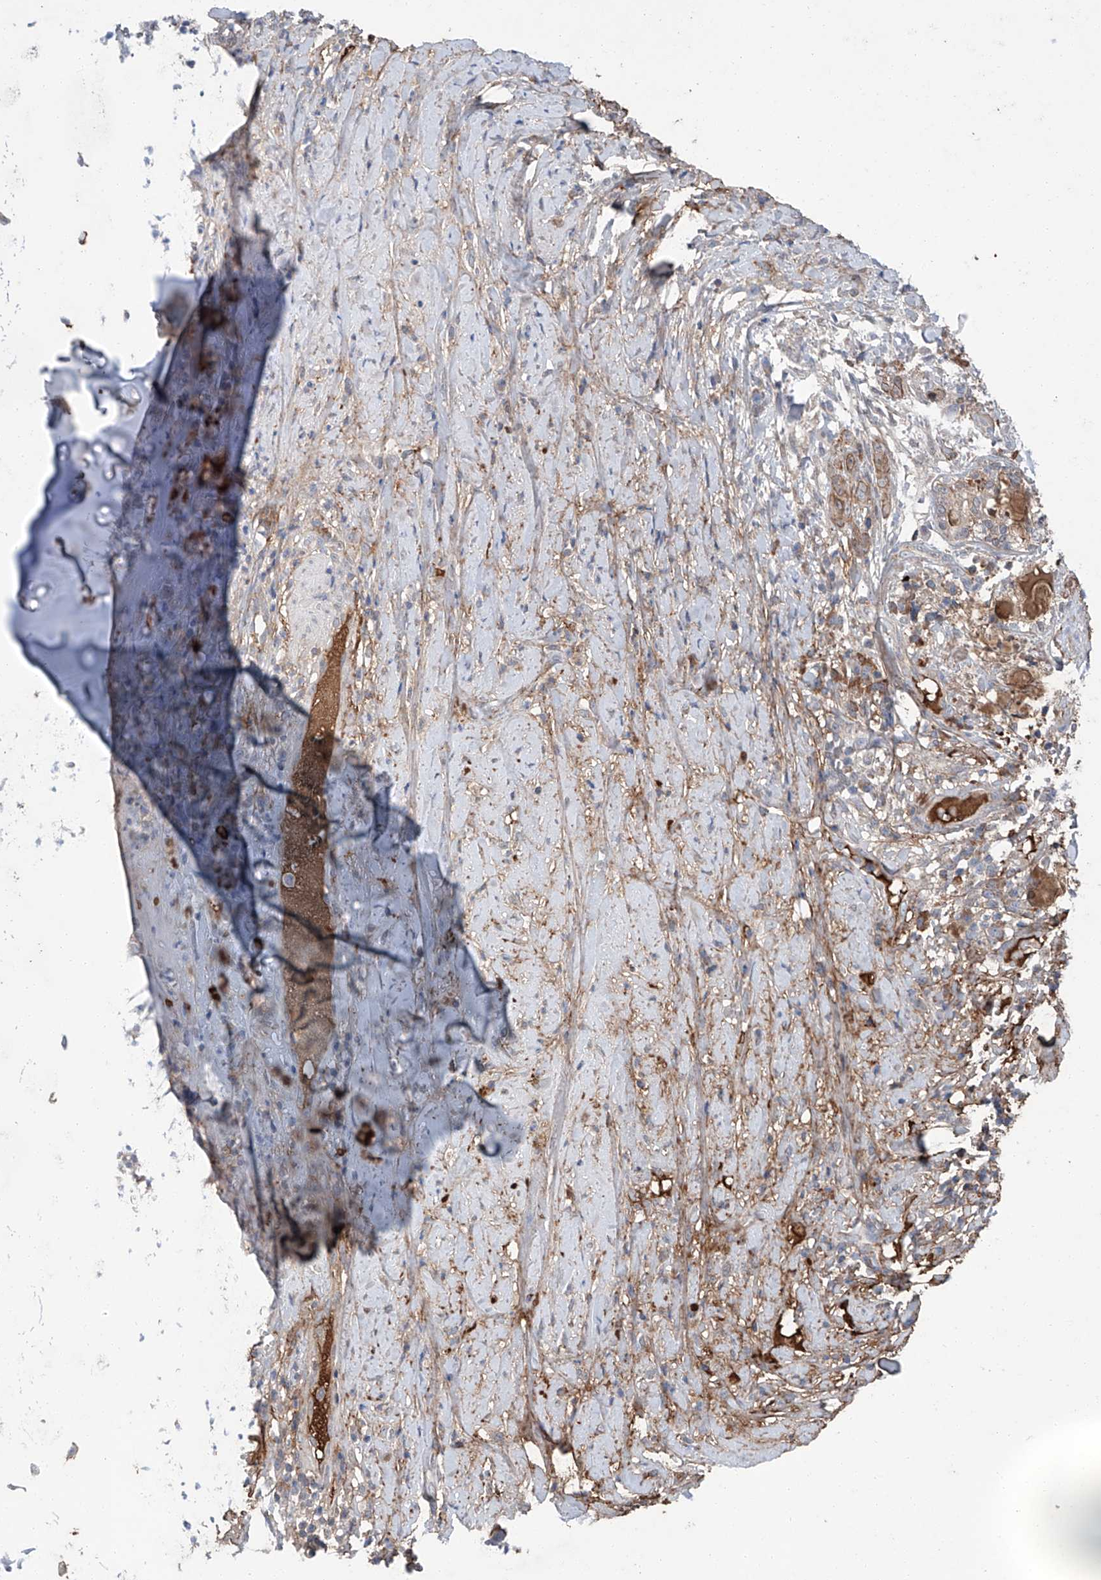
{"staining": {"intensity": "moderate", "quantity": ">75%", "location": "cytoplasmic/membranous"}, "tissue": "adipose tissue", "cell_type": "Adipocytes", "image_type": "normal", "snomed": [{"axis": "morphology", "description": "Normal tissue, NOS"}, {"axis": "morphology", "description": "Basal cell carcinoma"}, {"axis": "topography", "description": "Cartilage tissue"}, {"axis": "topography", "description": "Nasopharynx"}, {"axis": "topography", "description": "Oral tissue"}], "caption": "The immunohistochemical stain shows moderate cytoplasmic/membranous positivity in adipocytes of unremarkable adipose tissue. The protein of interest is shown in brown color, while the nuclei are stained blue.", "gene": "SIX4", "patient": {"sex": "female", "age": 77}}